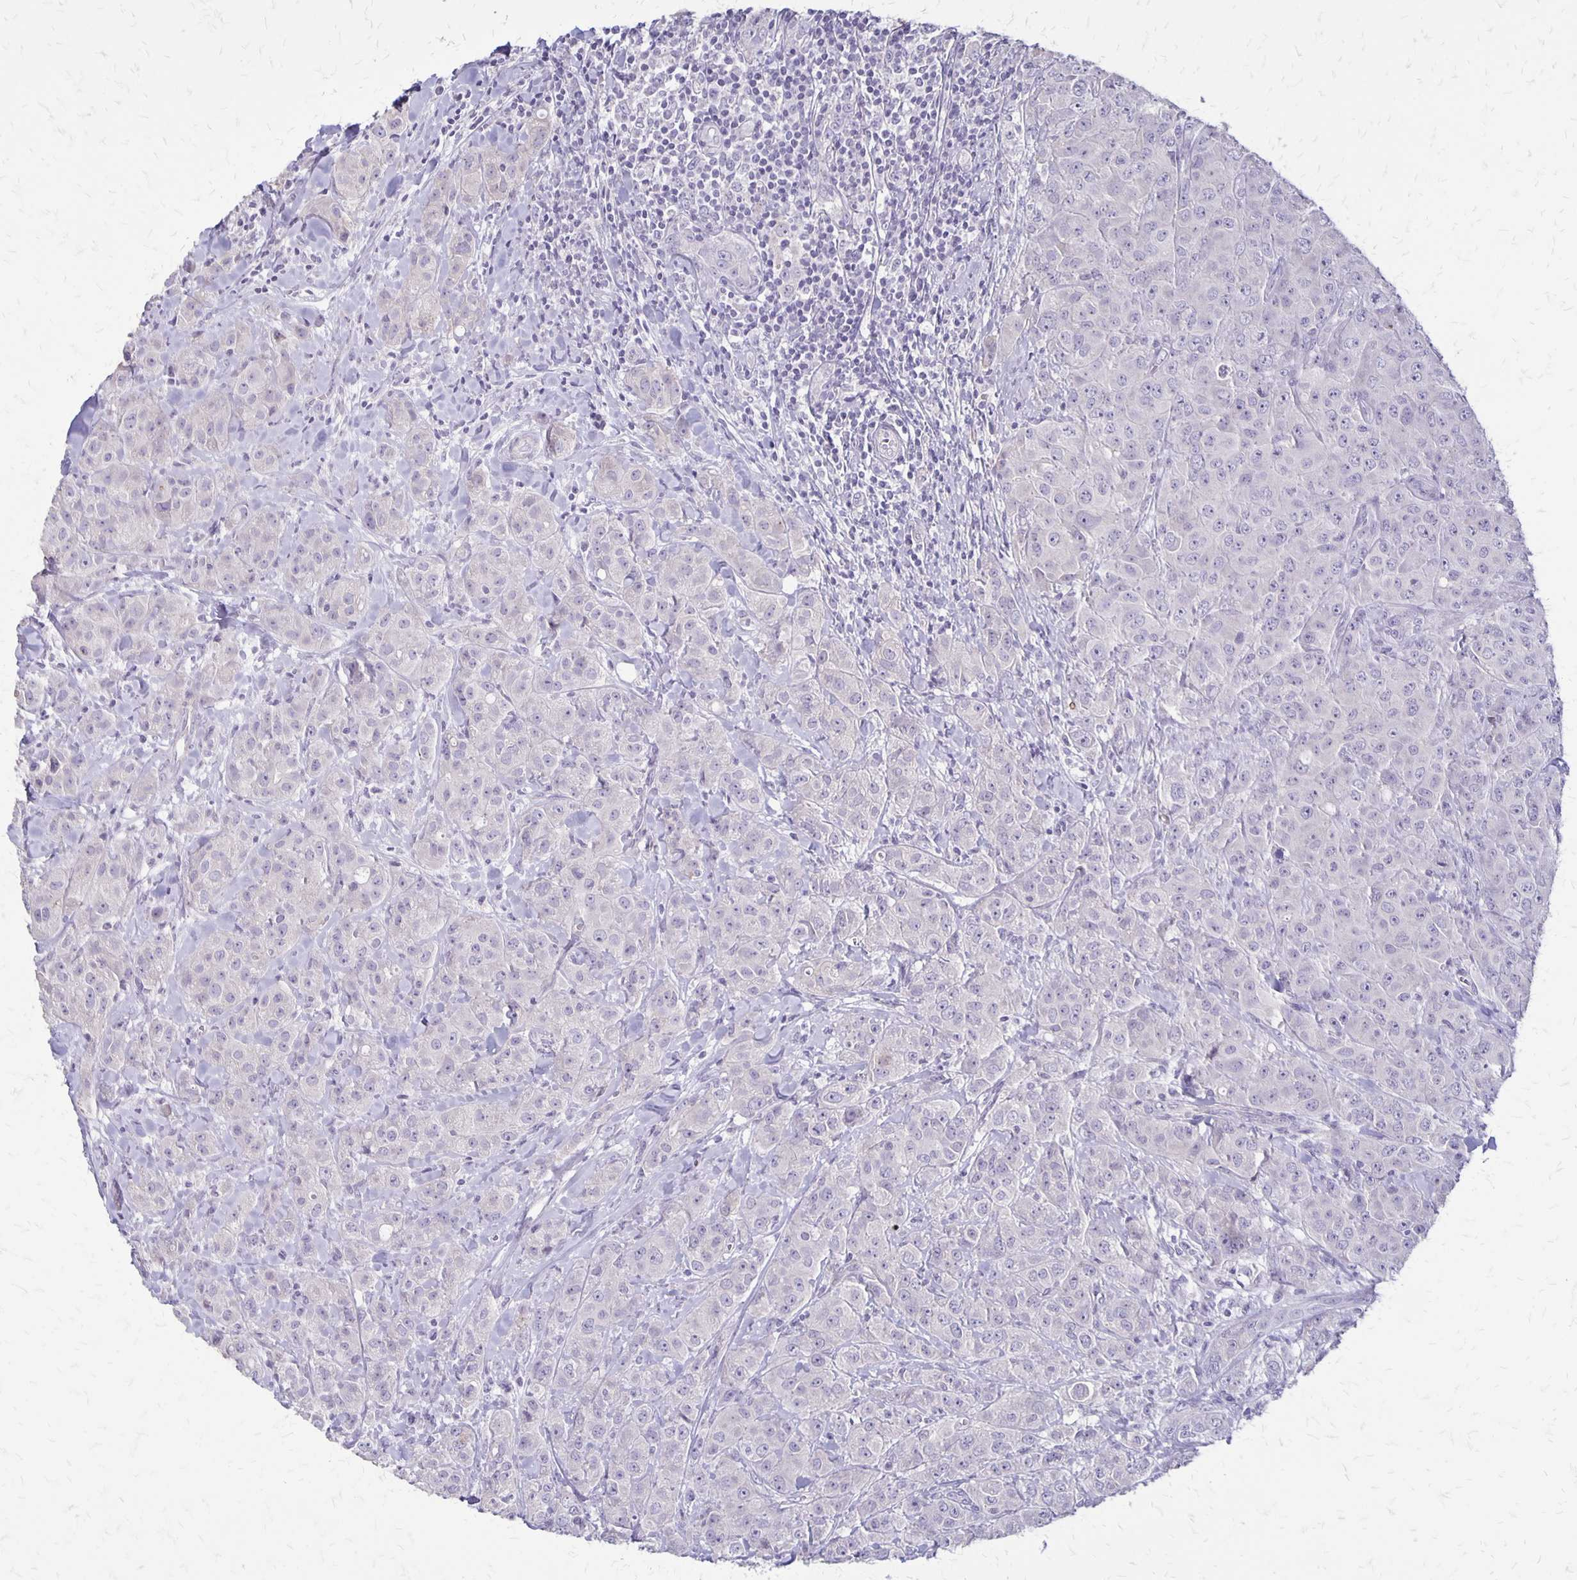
{"staining": {"intensity": "negative", "quantity": "none", "location": "none"}, "tissue": "breast cancer", "cell_type": "Tumor cells", "image_type": "cancer", "snomed": [{"axis": "morphology", "description": "Normal tissue, NOS"}, {"axis": "morphology", "description": "Duct carcinoma"}, {"axis": "topography", "description": "Breast"}], "caption": "This is an immunohistochemistry (IHC) micrograph of breast cancer. There is no expression in tumor cells.", "gene": "SEPTIN5", "patient": {"sex": "female", "age": 43}}